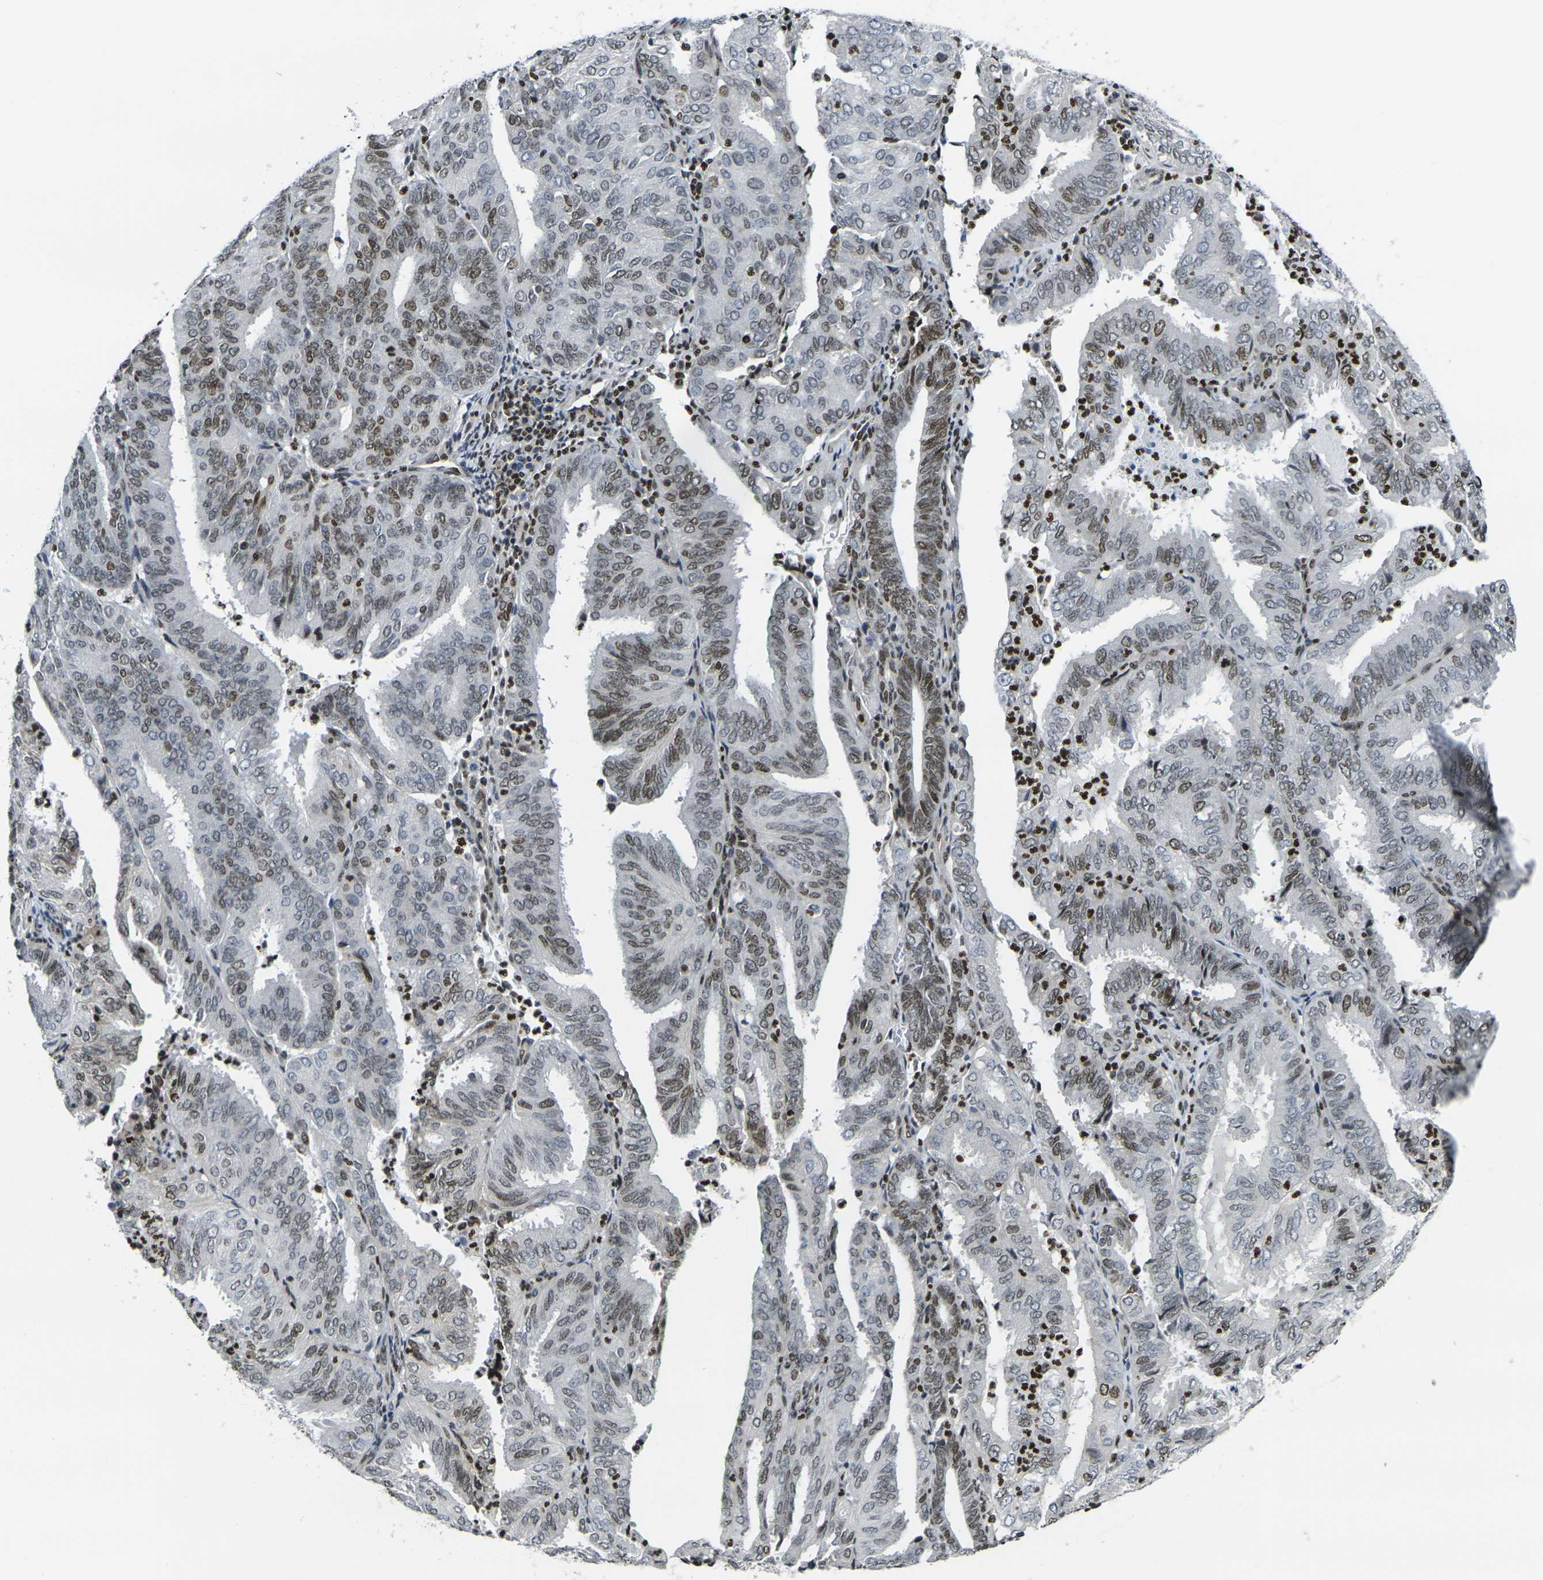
{"staining": {"intensity": "moderate", "quantity": "25%-75%", "location": "nuclear"}, "tissue": "endometrial cancer", "cell_type": "Tumor cells", "image_type": "cancer", "snomed": [{"axis": "morphology", "description": "Adenocarcinoma, NOS"}, {"axis": "topography", "description": "Uterus"}], "caption": "Human endometrial cancer (adenocarcinoma) stained with a brown dye reveals moderate nuclear positive expression in about 25%-75% of tumor cells.", "gene": "H1-10", "patient": {"sex": "female", "age": 60}}